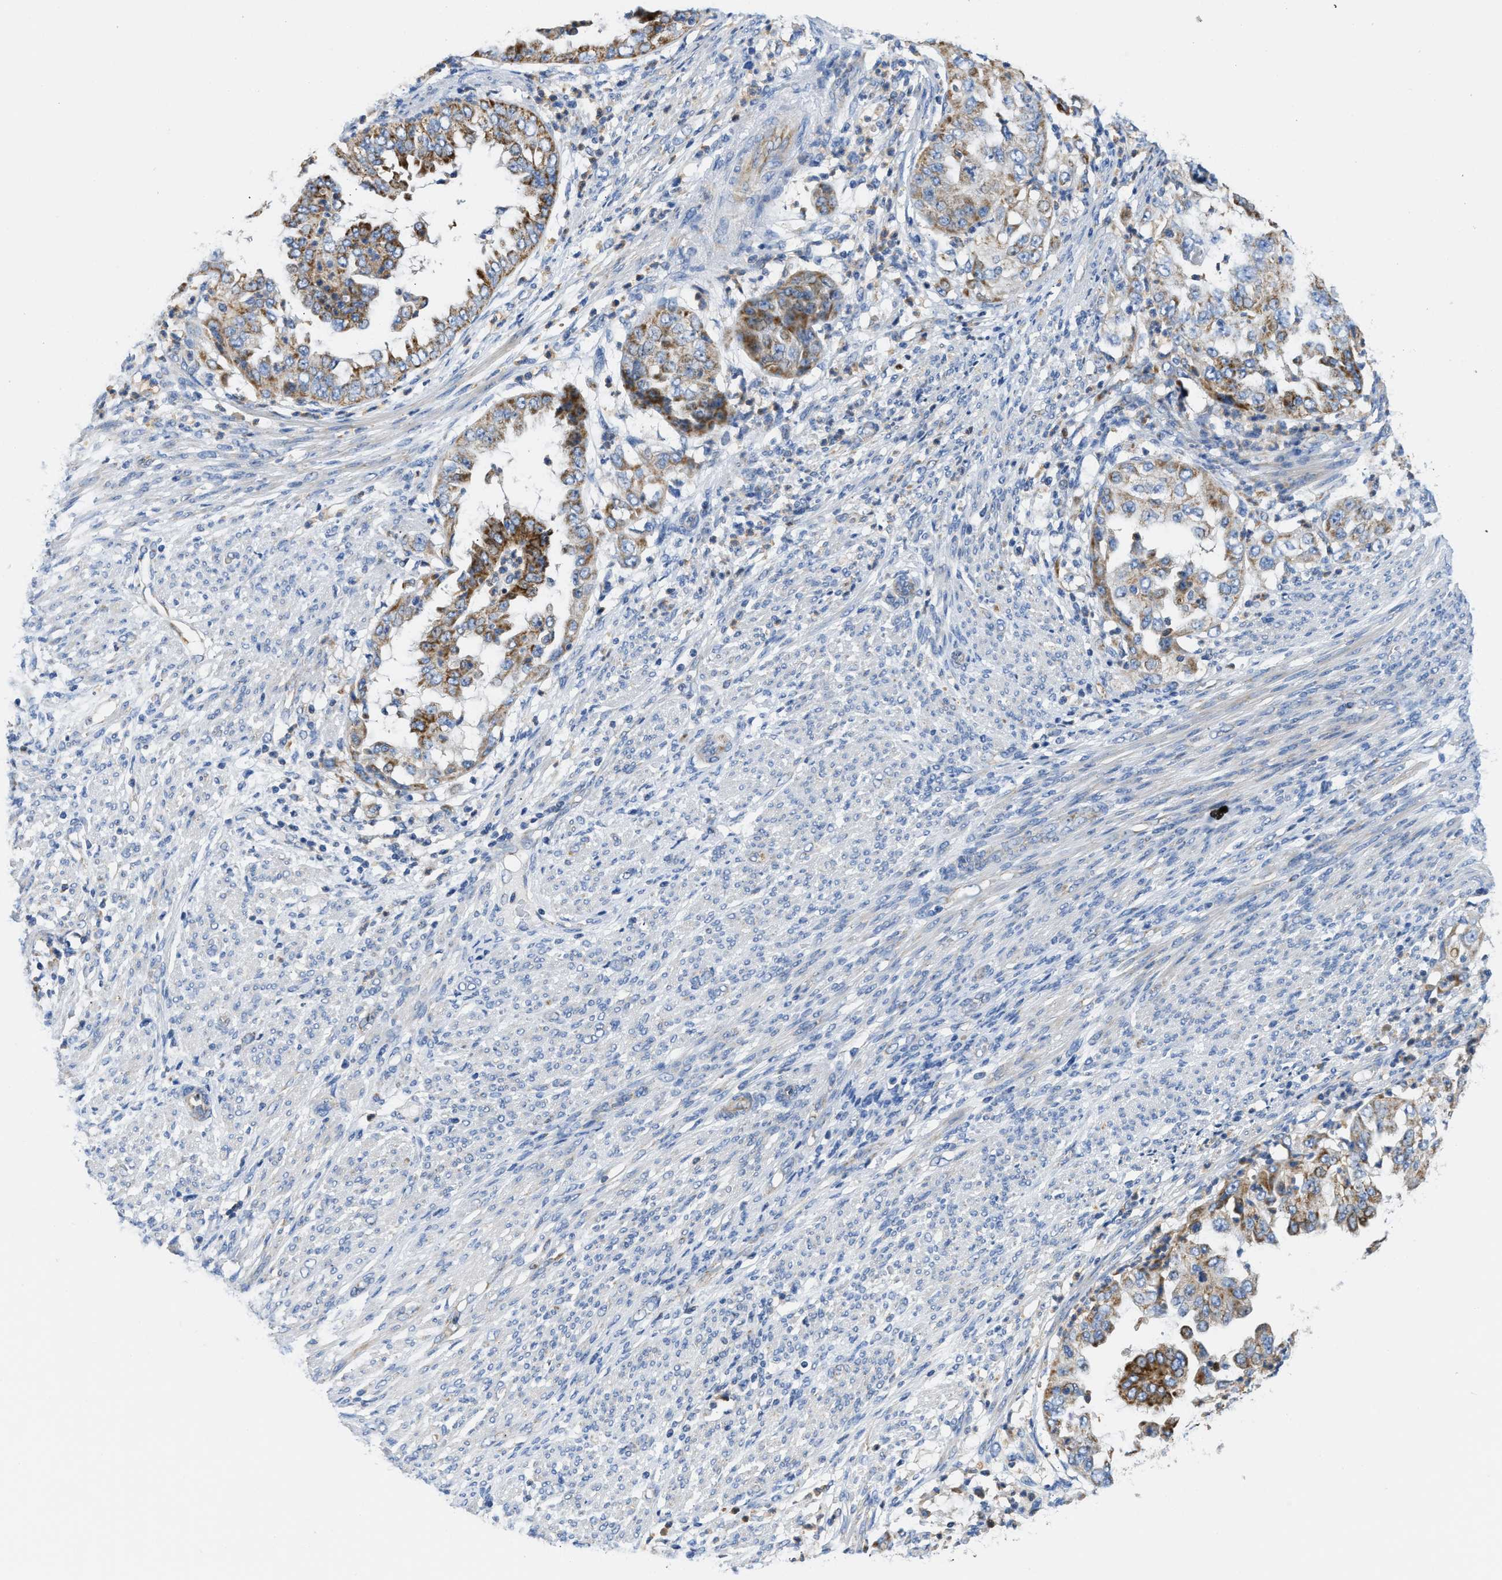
{"staining": {"intensity": "moderate", "quantity": ">75%", "location": "cytoplasmic/membranous"}, "tissue": "endometrial cancer", "cell_type": "Tumor cells", "image_type": "cancer", "snomed": [{"axis": "morphology", "description": "Adenocarcinoma, NOS"}, {"axis": "topography", "description": "Endometrium"}], "caption": "Protein expression analysis of adenocarcinoma (endometrial) displays moderate cytoplasmic/membranous staining in approximately >75% of tumor cells.", "gene": "SLC25A13", "patient": {"sex": "female", "age": 85}}